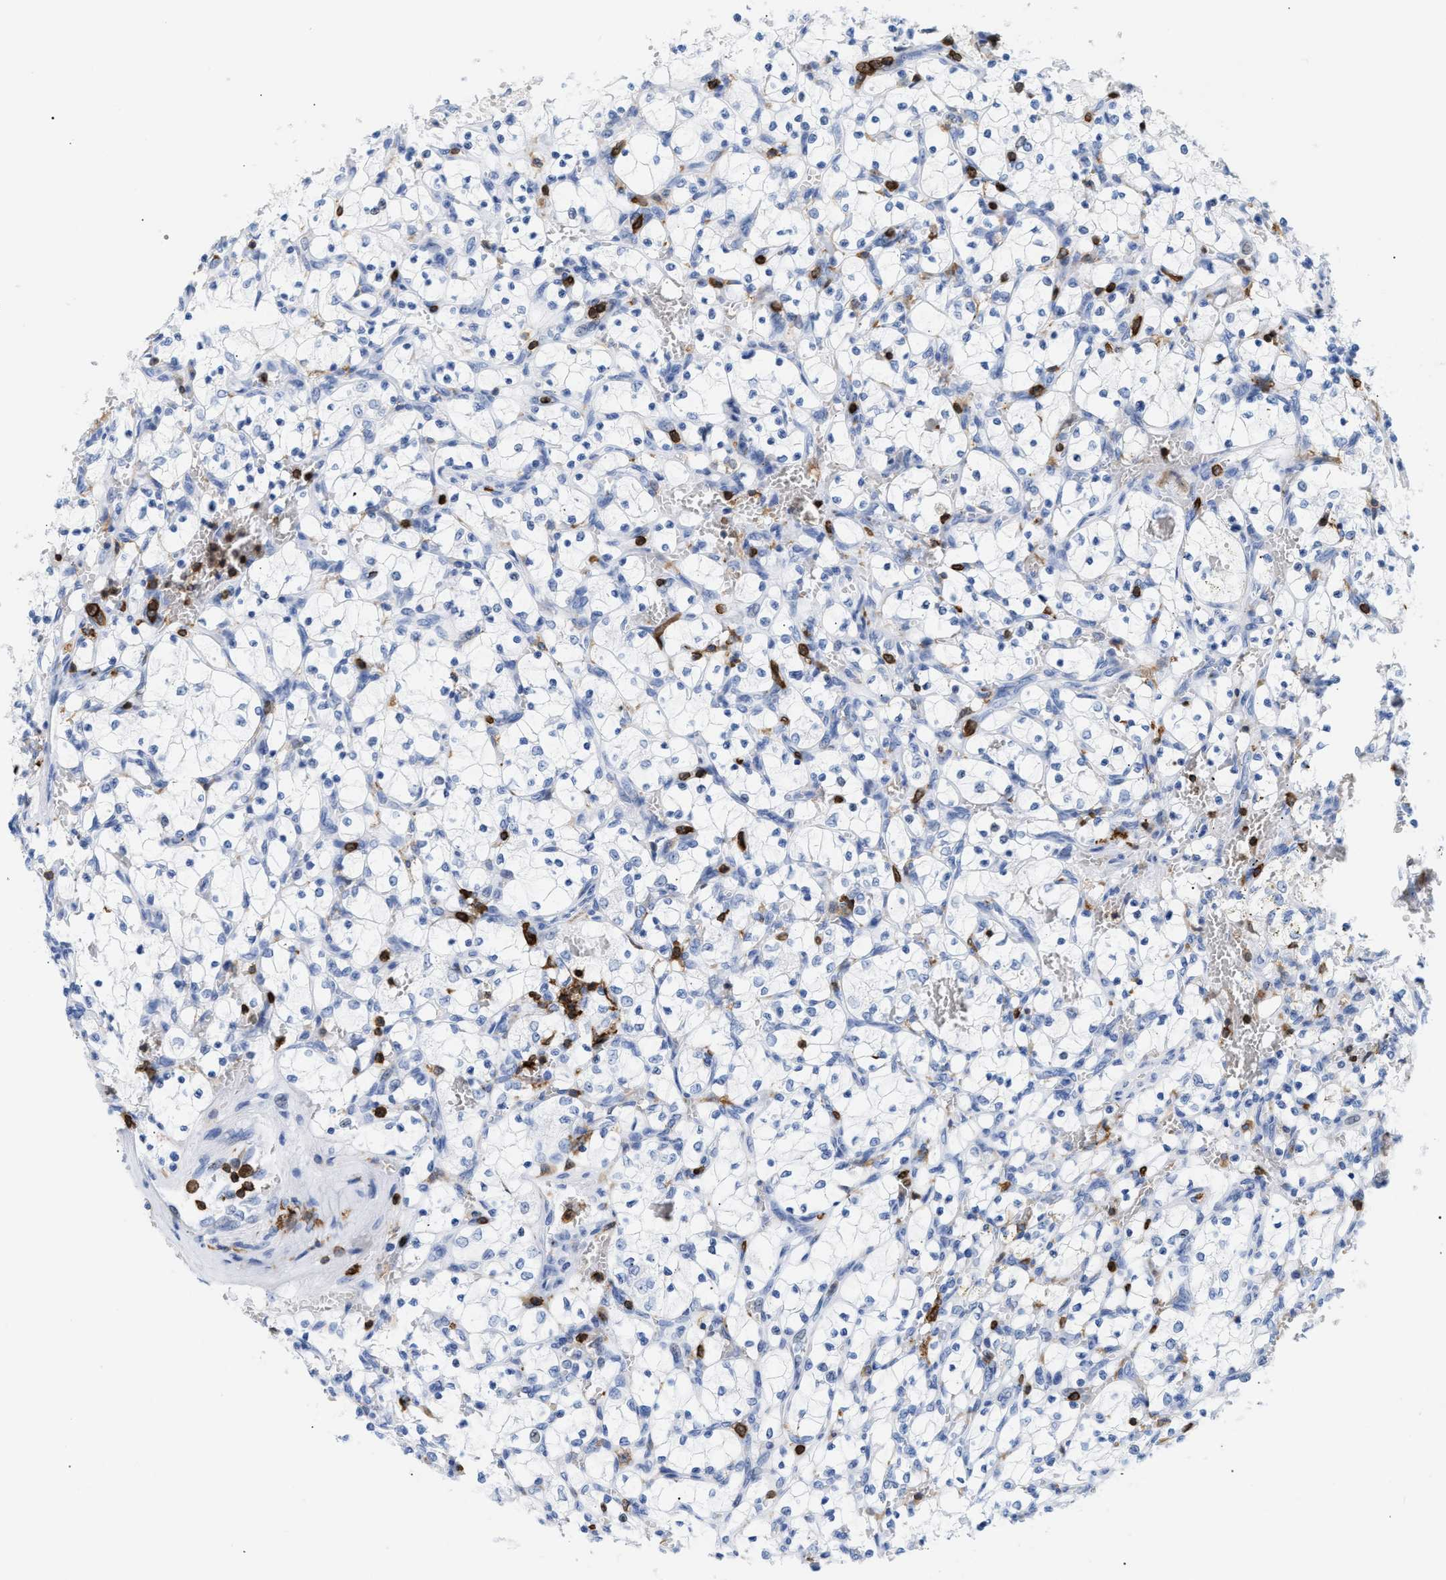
{"staining": {"intensity": "negative", "quantity": "none", "location": "none"}, "tissue": "renal cancer", "cell_type": "Tumor cells", "image_type": "cancer", "snomed": [{"axis": "morphology", "description": "Adenocarcinoma, NOS"}, {"axis": "topography", "description": "Kidney"}], "caption": "High power microscopy histopathology image of an immunohistochemistry (IHC) image of renal cancer, revealing no significant staining in tumor cells.", "gene": "LCP1", "patient": {"sex": "female", "age": 69}}